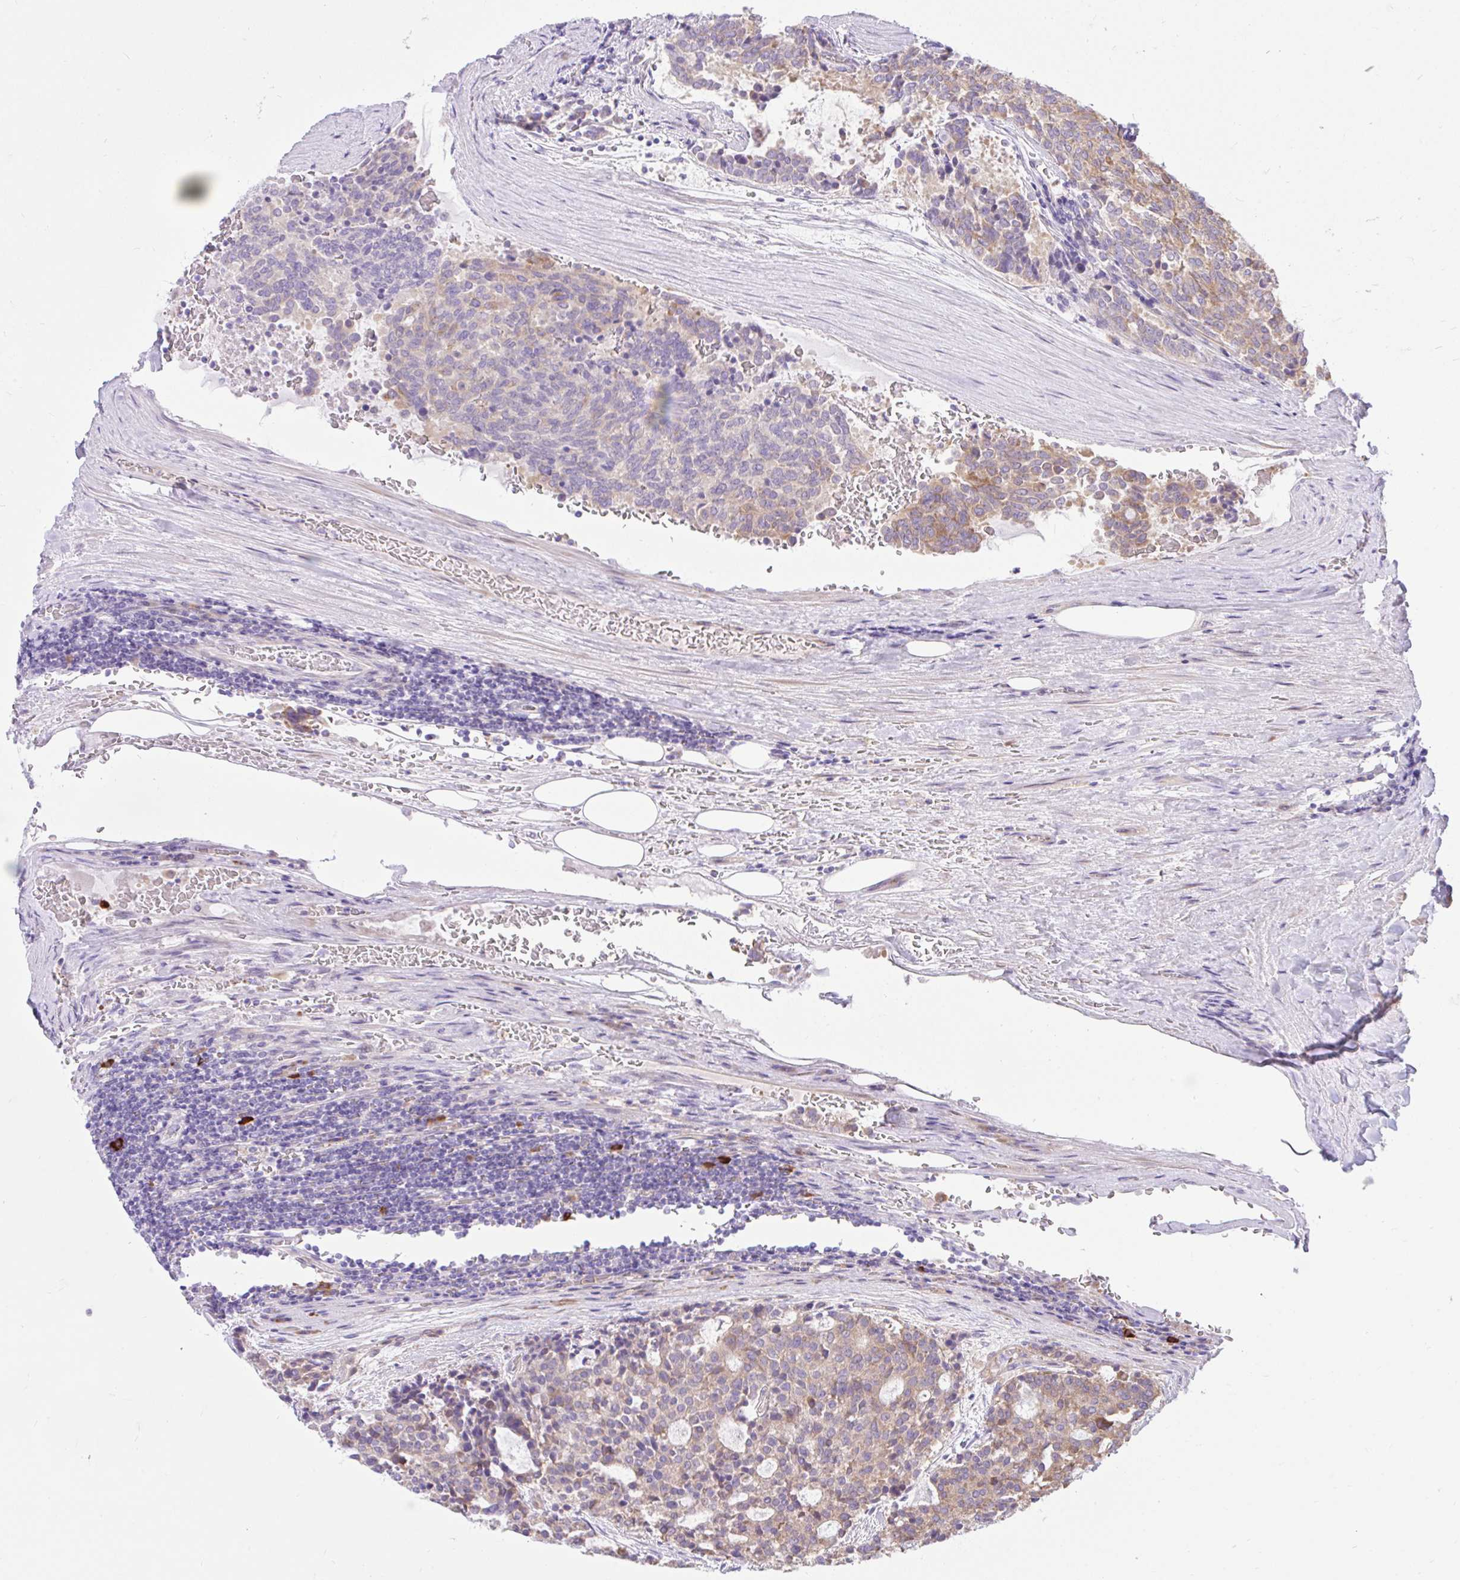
{"staining": {"intensity": "weak", "quantity": "25%-75%", "location": "cytoplasmic/membranous"}, "tissue": "carcinoid", "cell_type": "Tumor cells", "image_type": "cancer", "snomed": [{"axis": "morphology", "description": "Carcinoid, malignant, NOS"}, {"axis": "topography", "description": "Pancreas"}], "caption": "High-magnification brightfield microscopy of malignant carcinoid stained with DAB (brown) and counterstained with hematoxylin (blue). tumor cells exhibit weak cytoplasmic/membranous staining is identified in approximately25%-75% of cells.", "gene": "EEF1A2", "patient": {"sex": "female", "age": 54}}